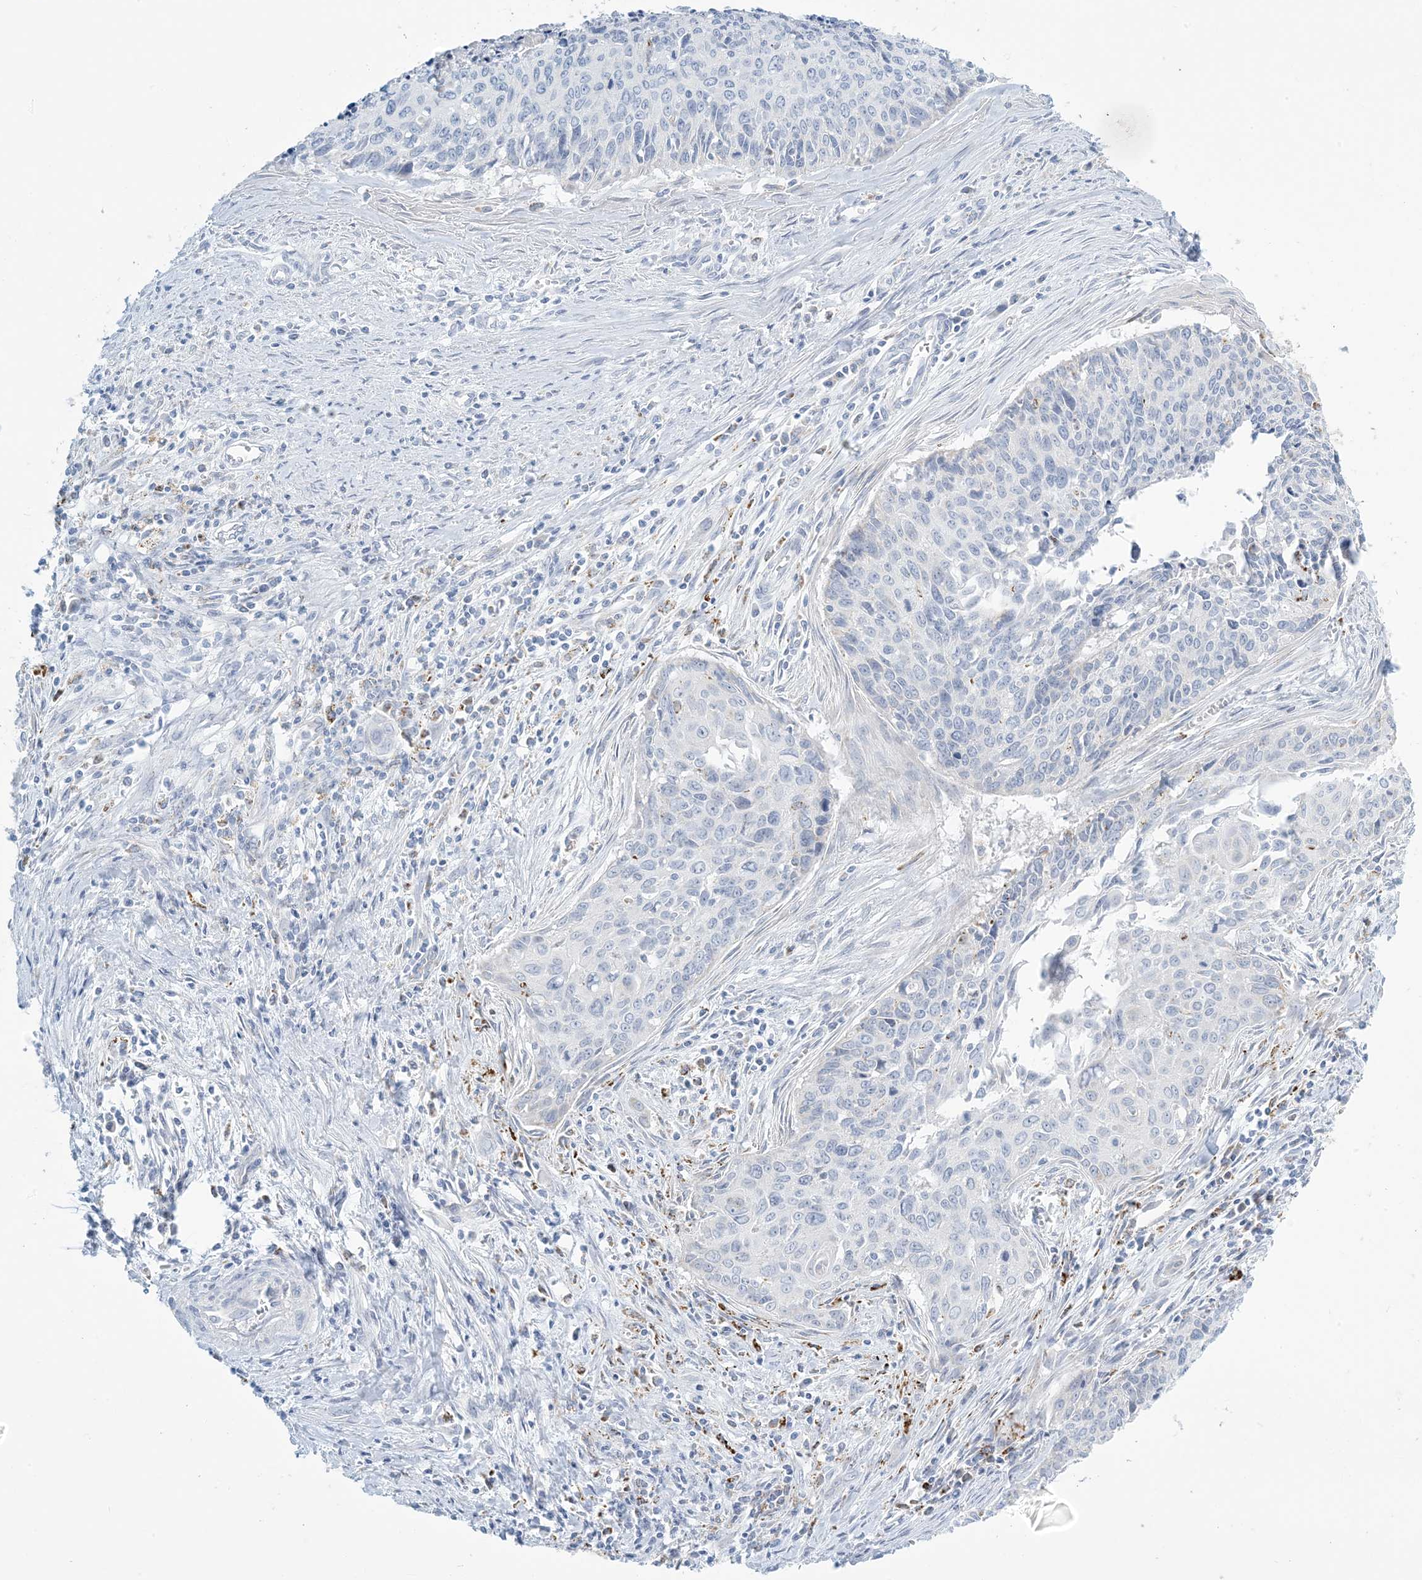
{"staining": {"intensity": "negative", "quantity": "none", "location": "none"}, "tissue": "cervical cancer", "cell_type": "Tumor cells", "image_type": "cancer", "snomed": [{"axis": "morphology", "description": "Squamous cell carcinoma, NOS"}, {"axis": "topography", "description": "Cervix"}], "caption": "This is an IHC histopathology image of squamous cell carcinoma (cervical). There is no staining in tumor cells.", "gene": "ZDHHC4", "patient": {"sex": "female", "age": 55}}